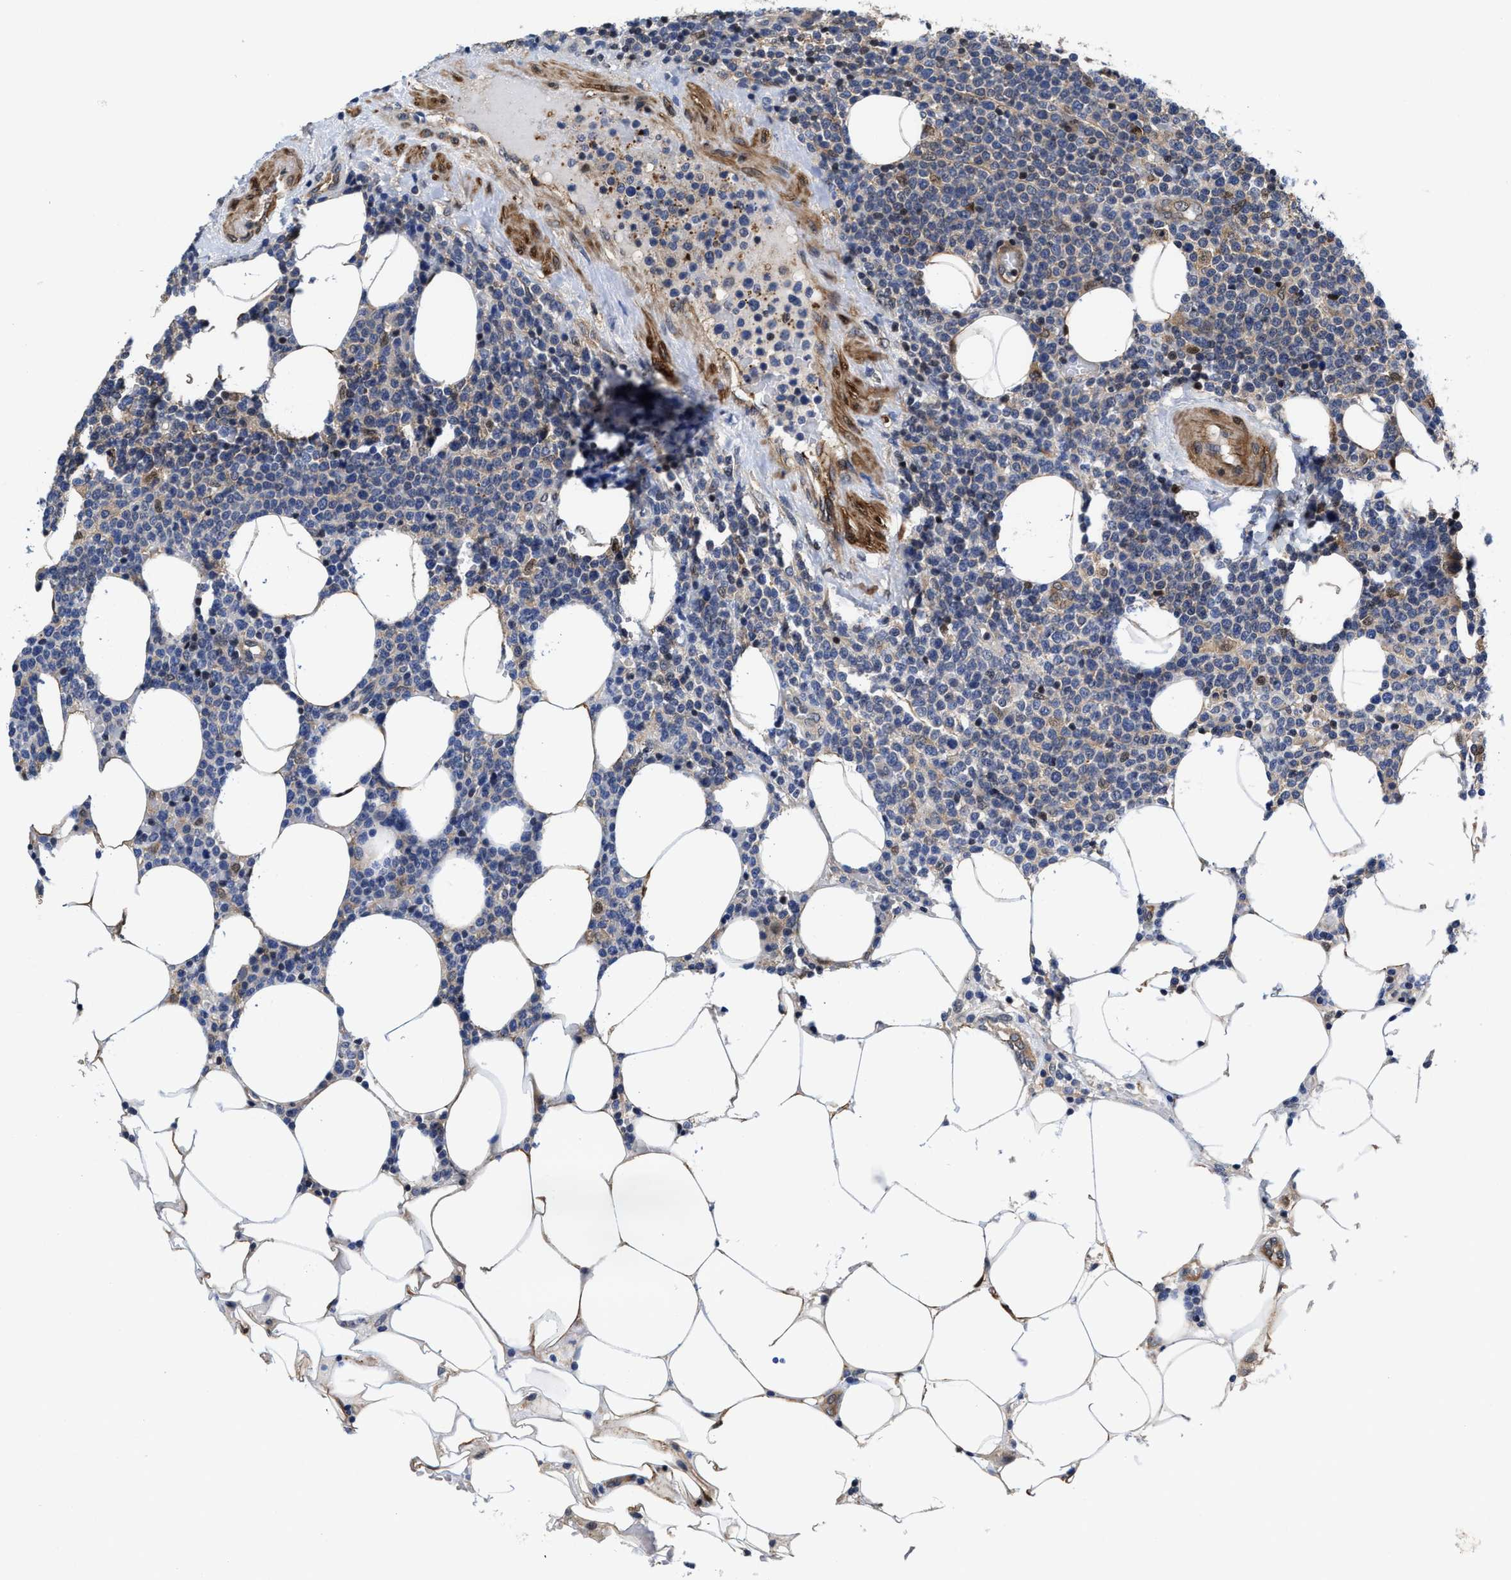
{"staining": {"intensity": "weak", "quantity": "<25%", "location": "cytoplasmic/membranous"}, "tissue": "lymphoma", "cell_type": "Tumor cells", "image_type": "cancer", "snomed": [{"axis": "morphology", "description": "Malignant lymphoma, non-Hodgkin's type, High grade"}, {"axis": "topography", "description": "Lymph node"}], "caption": "The histopathology image shows no staining of tumor cells in lymphoma.", "gene": "KIF12", "patient": {"sex": "male", "age": 61}}